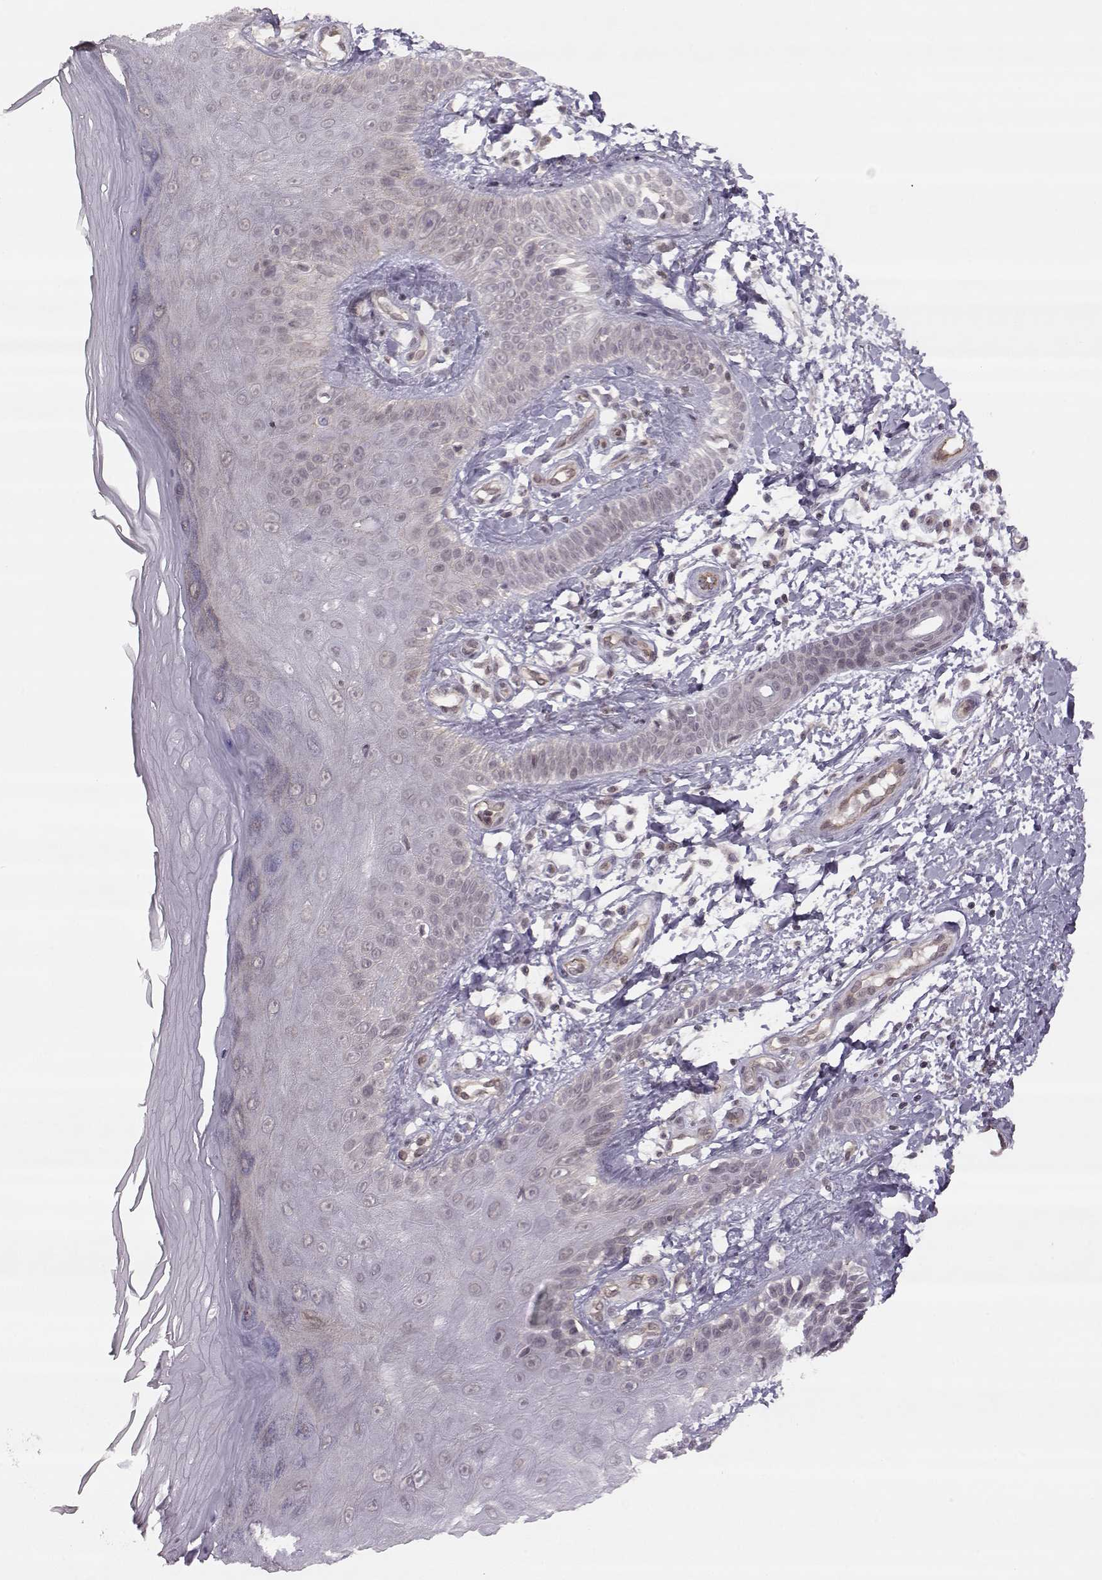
{"staining": {"intensity": "negative", "quantity": "none", "location": "none"}, "tissue": "skin", "cell_type": "Fibroblasts", "image_type": "normal", "snomed": [{"axis": "morphology", "description": "Normal tissue, NOS"}, {"axis": "morphology", "description": "Inflammation, NOS"}, {"axis": "morphology", "description": "Fibrosis, NOS"}, {"axis": "topography", "description": "Skin"}], "caption": "DAB (3,3'-diaminobenzidine) immunohistochemical staining of unremarkable human skin exhibits no significant expression in fibroblasts.", "gene": "KIF13B", "patient": {"sex": "male", "age": 71}}